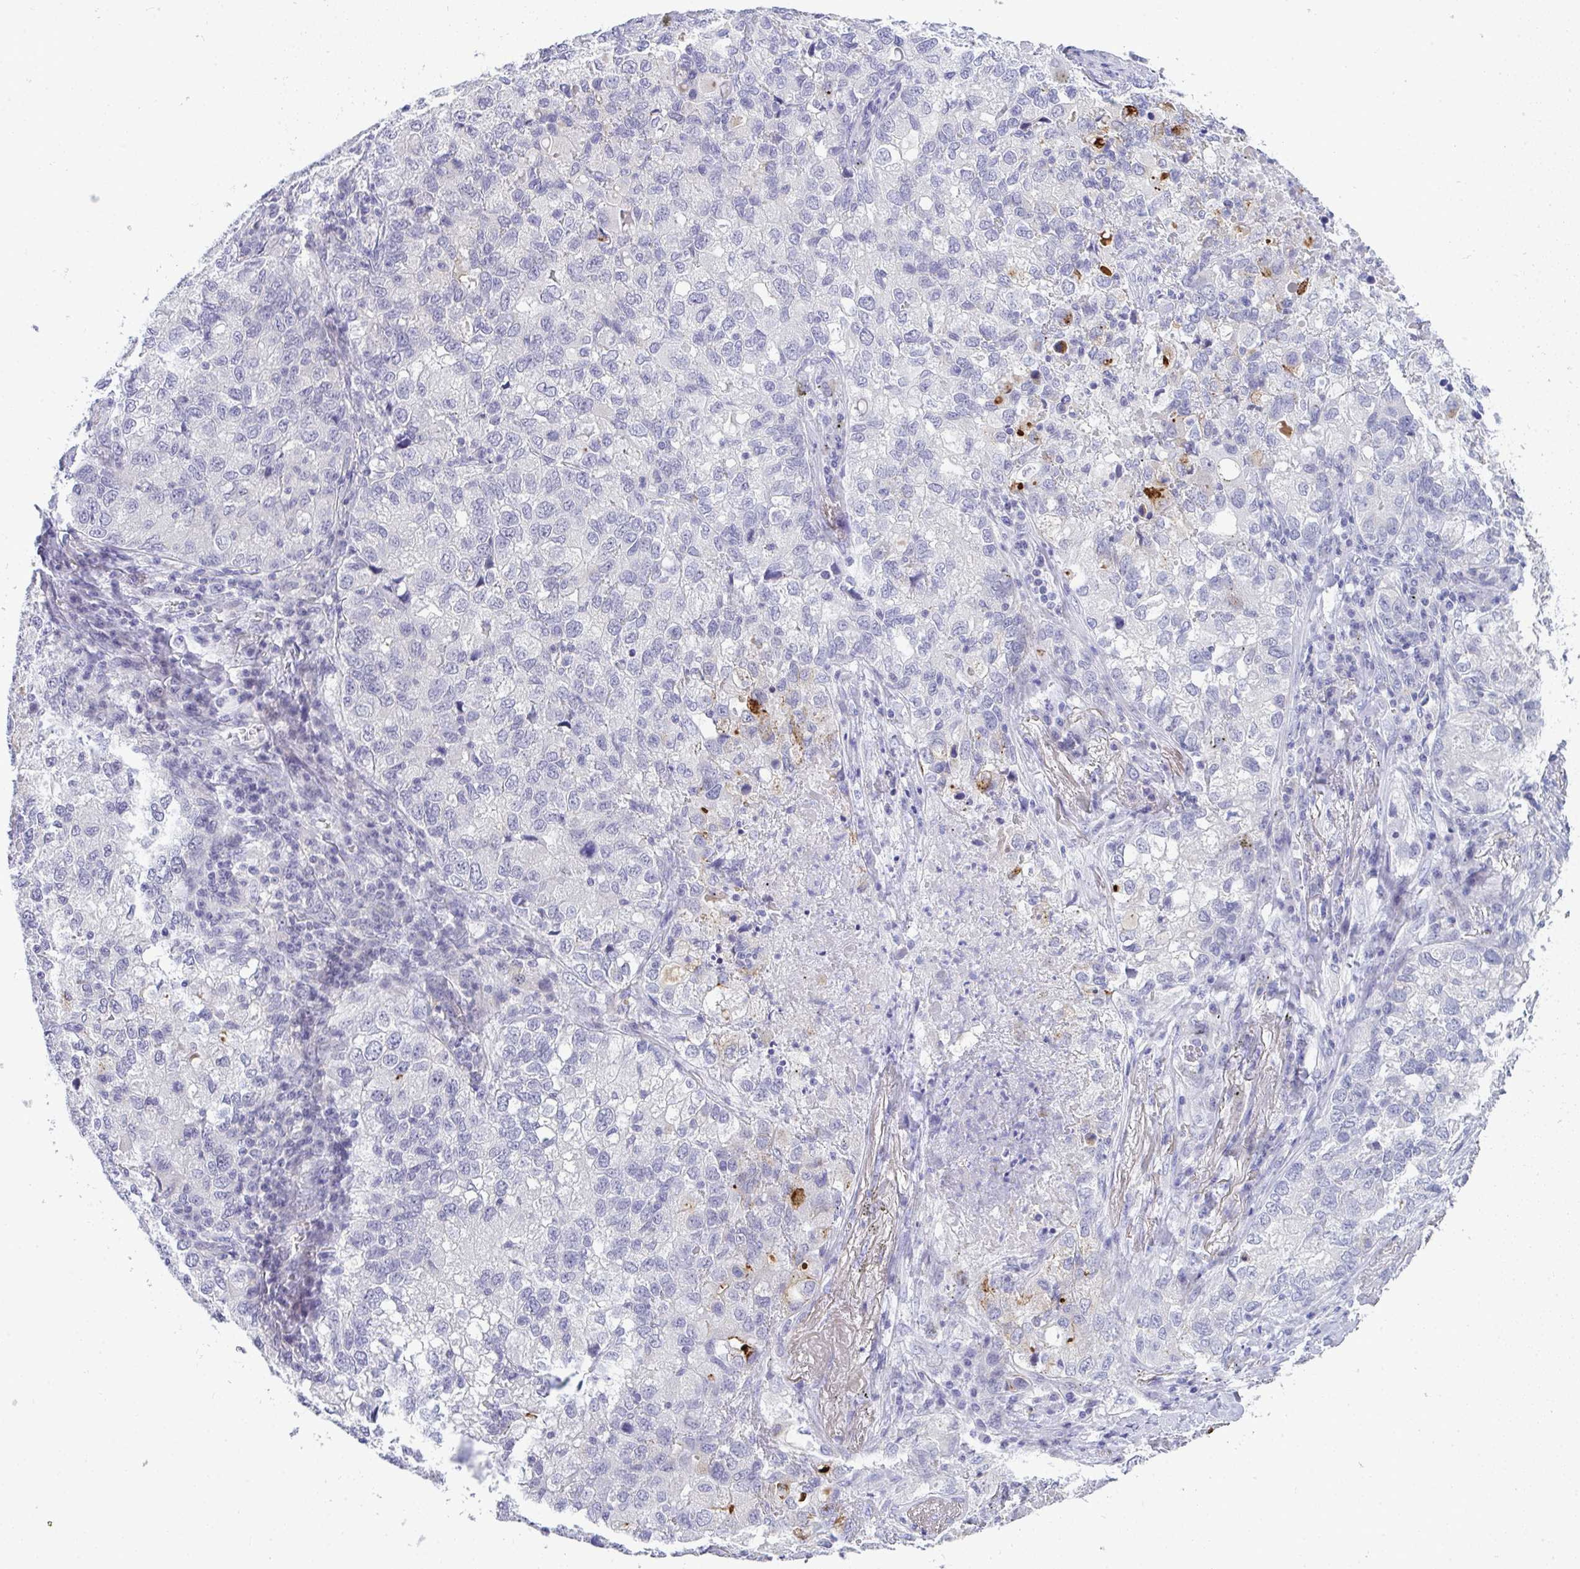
{"staining": {"intensity": "negative", "quantity": "none", "location": "none"}, "tissue": "lung cancer", "cell_type": "Tumor cells", "image_type": "cancer", "snomed": [{"axis": "morphology", "description": "Normal morphology"}, {"axis": "morphology", "description": "Adenocarcinoma, NOS"}, {"axis": "topography", "description": "Lymph node"}, {"axis": "topography", "description": "Lung"}], "caption": "Adenocarcinoma (lung) was stained to show a protein in brown. There is no significant positivity in tumor cells.", "gene": "TMEM82", "patient": {"sex": "female", "age": 51}}